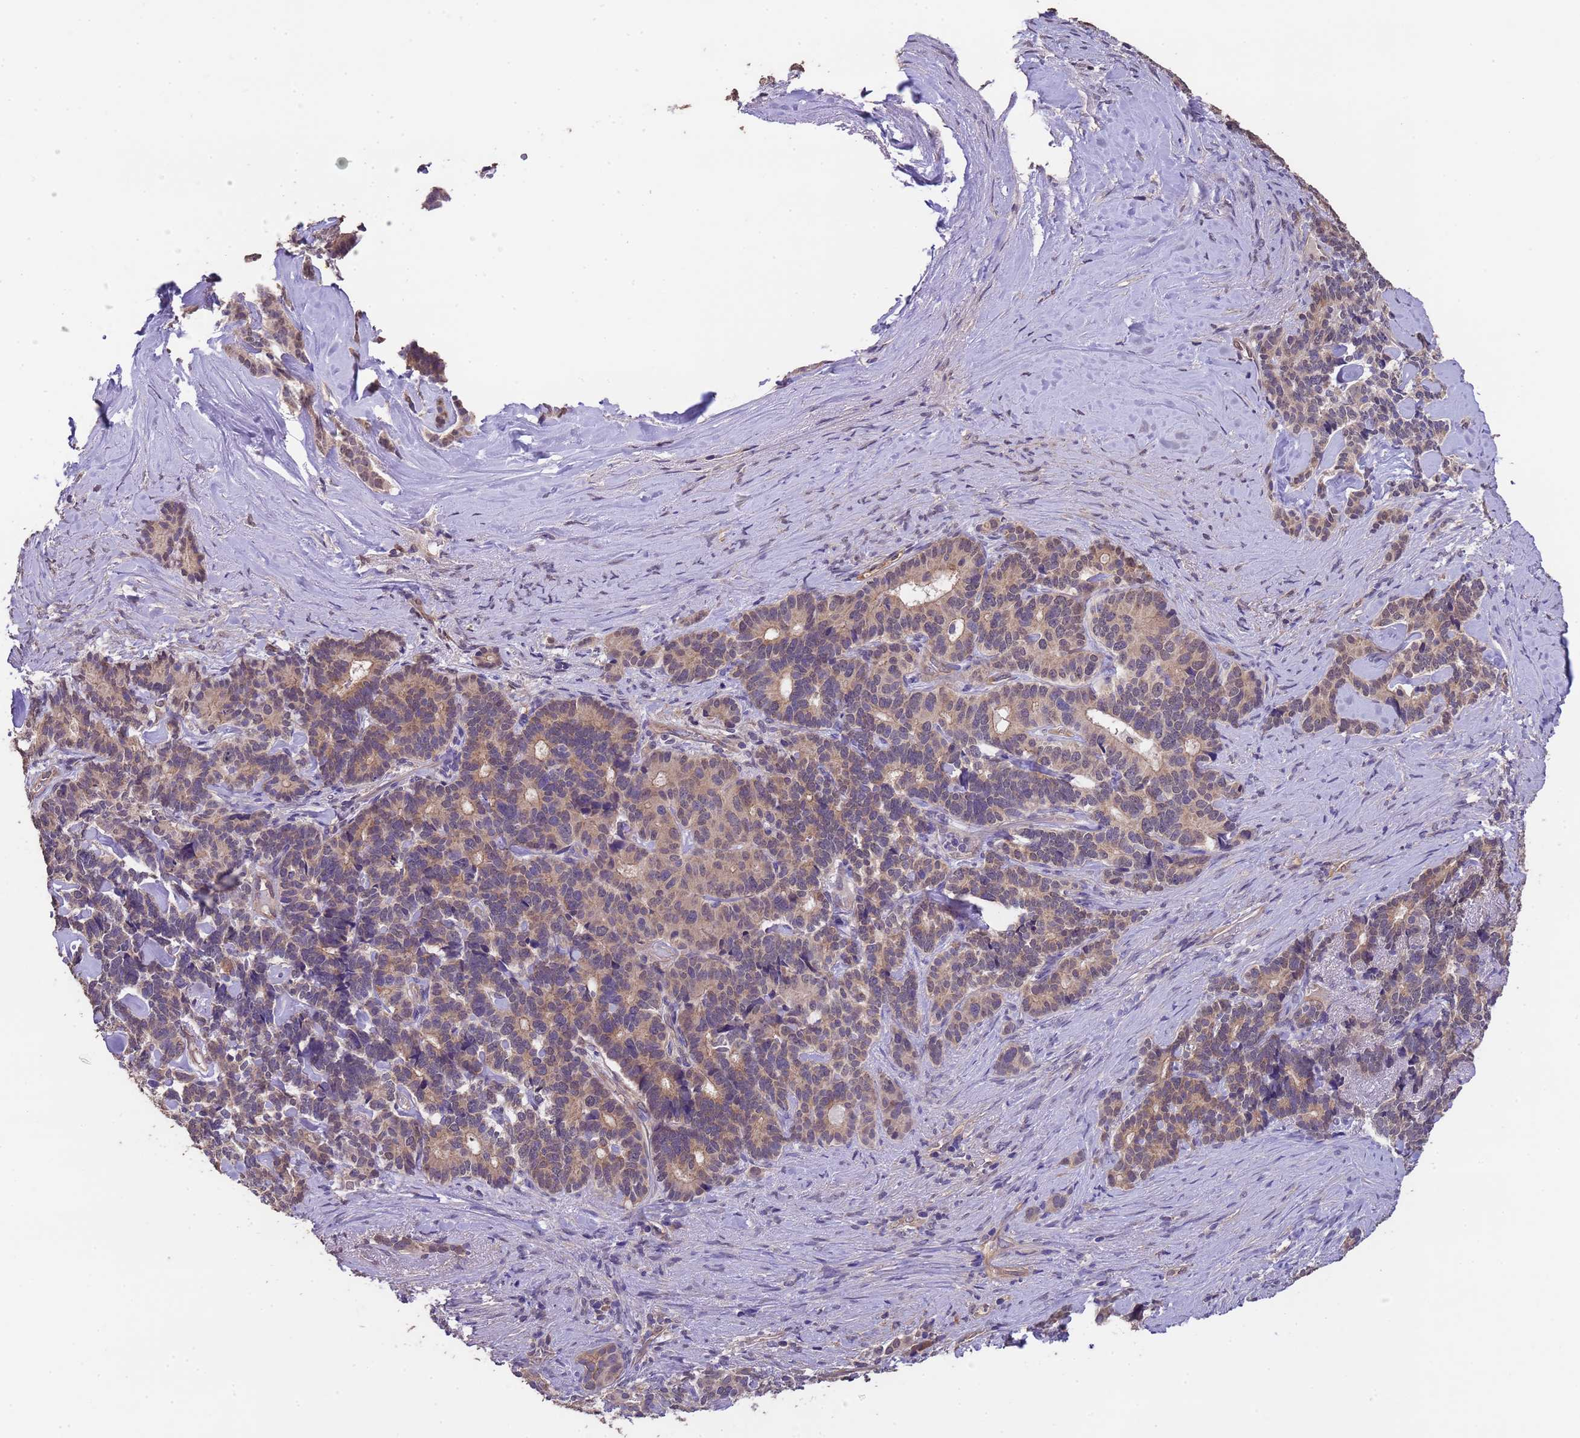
{"staining": {"intensity": "weak", "quantity": ">75%", "location": "cytoplasmic/membranous"}, "tissue": "pancreatic cancer", "cell_type": "Tumor cells", "image_type": "cancer", "snomed": [{"axis": "morphology", "description": "Adenocarcinoma, NOS"}, {"axis": "topography", "description": "Pancreas"}], "caption": "Immunohistochemical staining of human pancreatic cancer exhibits low levels of weak cytoplasmic/membranous protein expression in approximately >75% of tumor cells.", "gene": "NPHP1", "patient": {"sex": "female", "age": 74}}